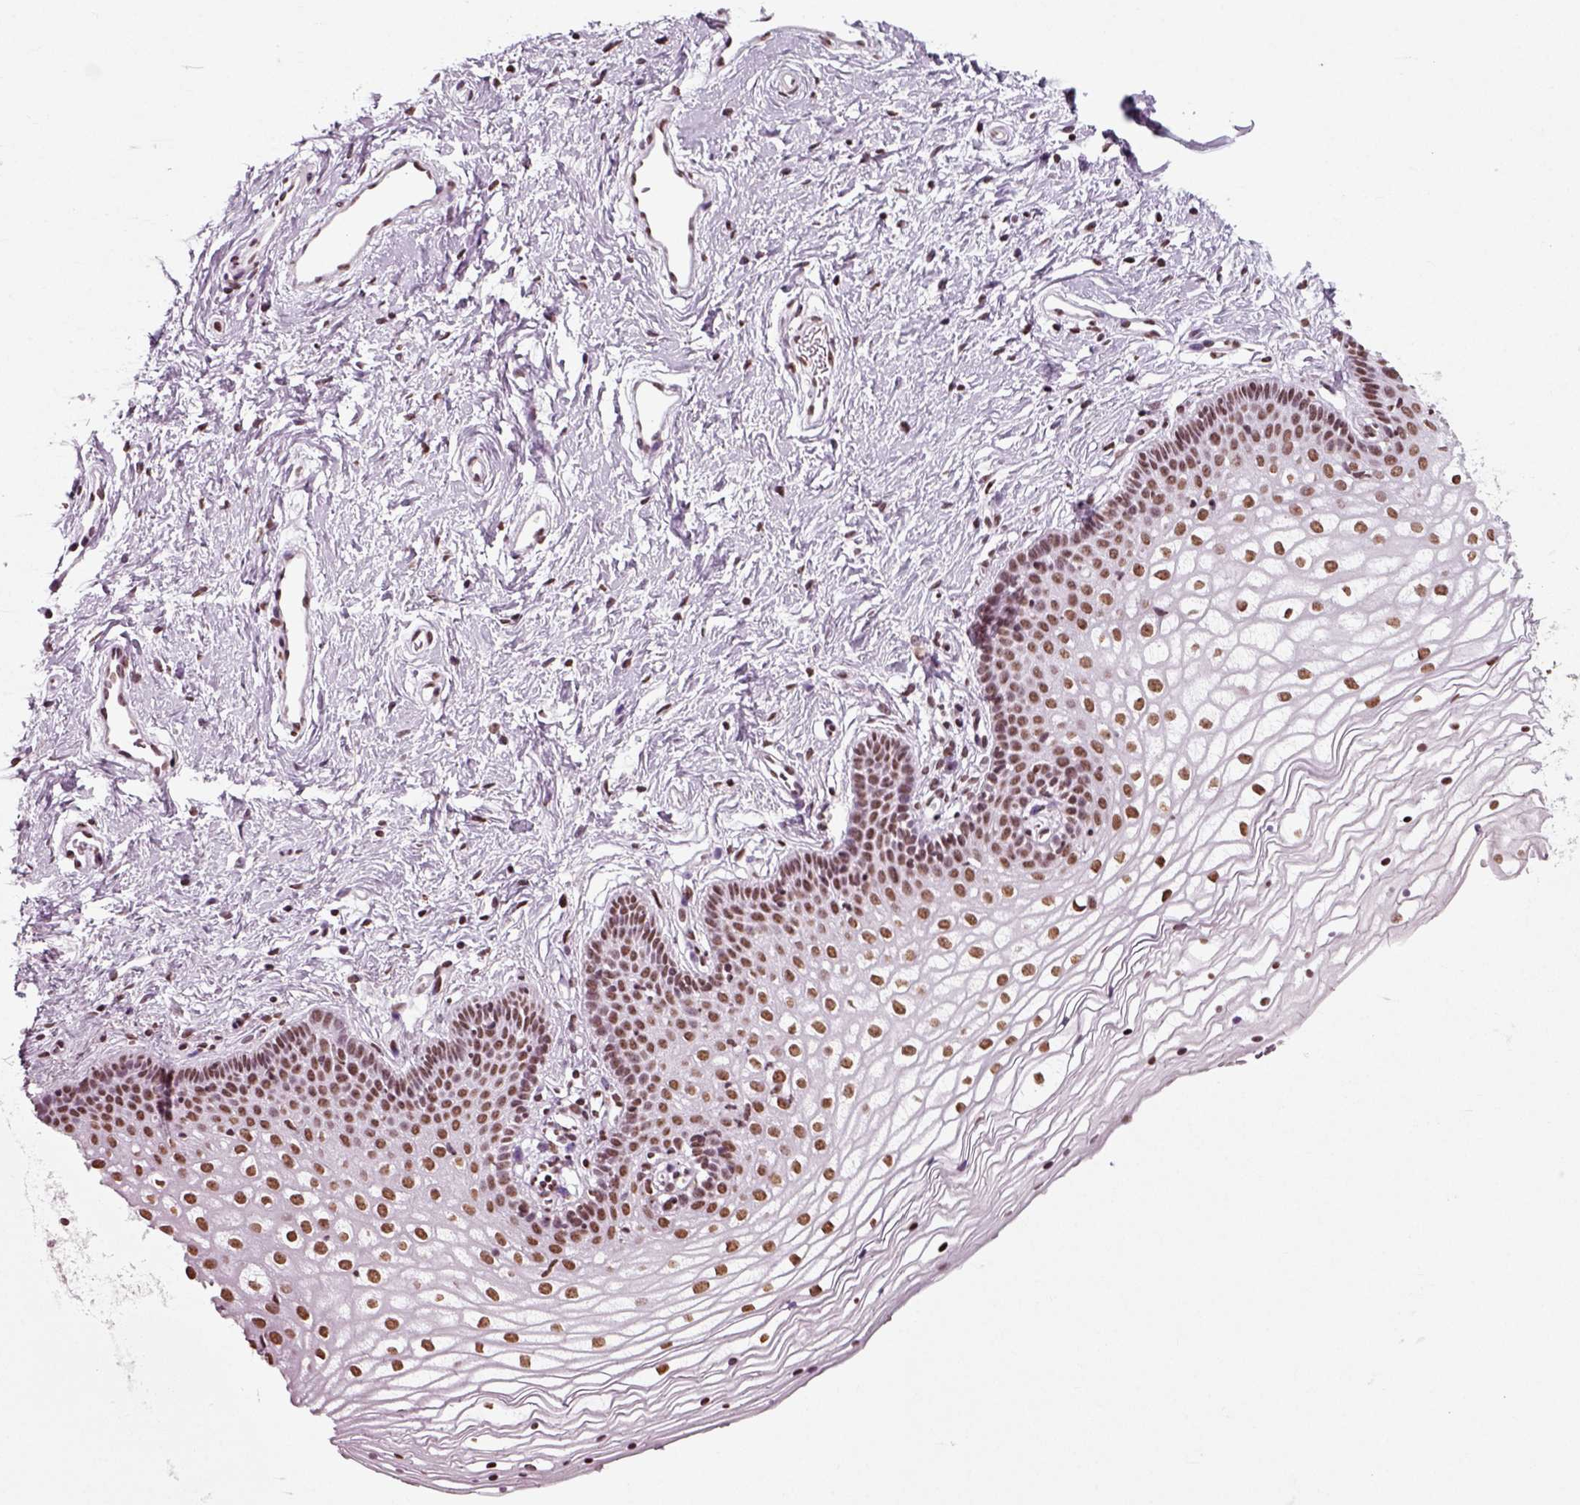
{"staining": {"intensity": "strong", "quantity": ">75%", "location": "nuclear"}, "tissue": "vagina", "cell_type": "Squamous epithelial cells", "image_type": "normal", "snomed": [{"axis": "morphology", "description": "Normal tissue, NOS"}, {"axis": "topography", "description": "Vagina"}], "caption": "Immunohistochemical staining of benign human vagina exhibits strong nuclear protein expression in about >75% of squamous epithelial cells.", "gene": "POLR1H", "patient": {"sex": "female", "age": 36}}